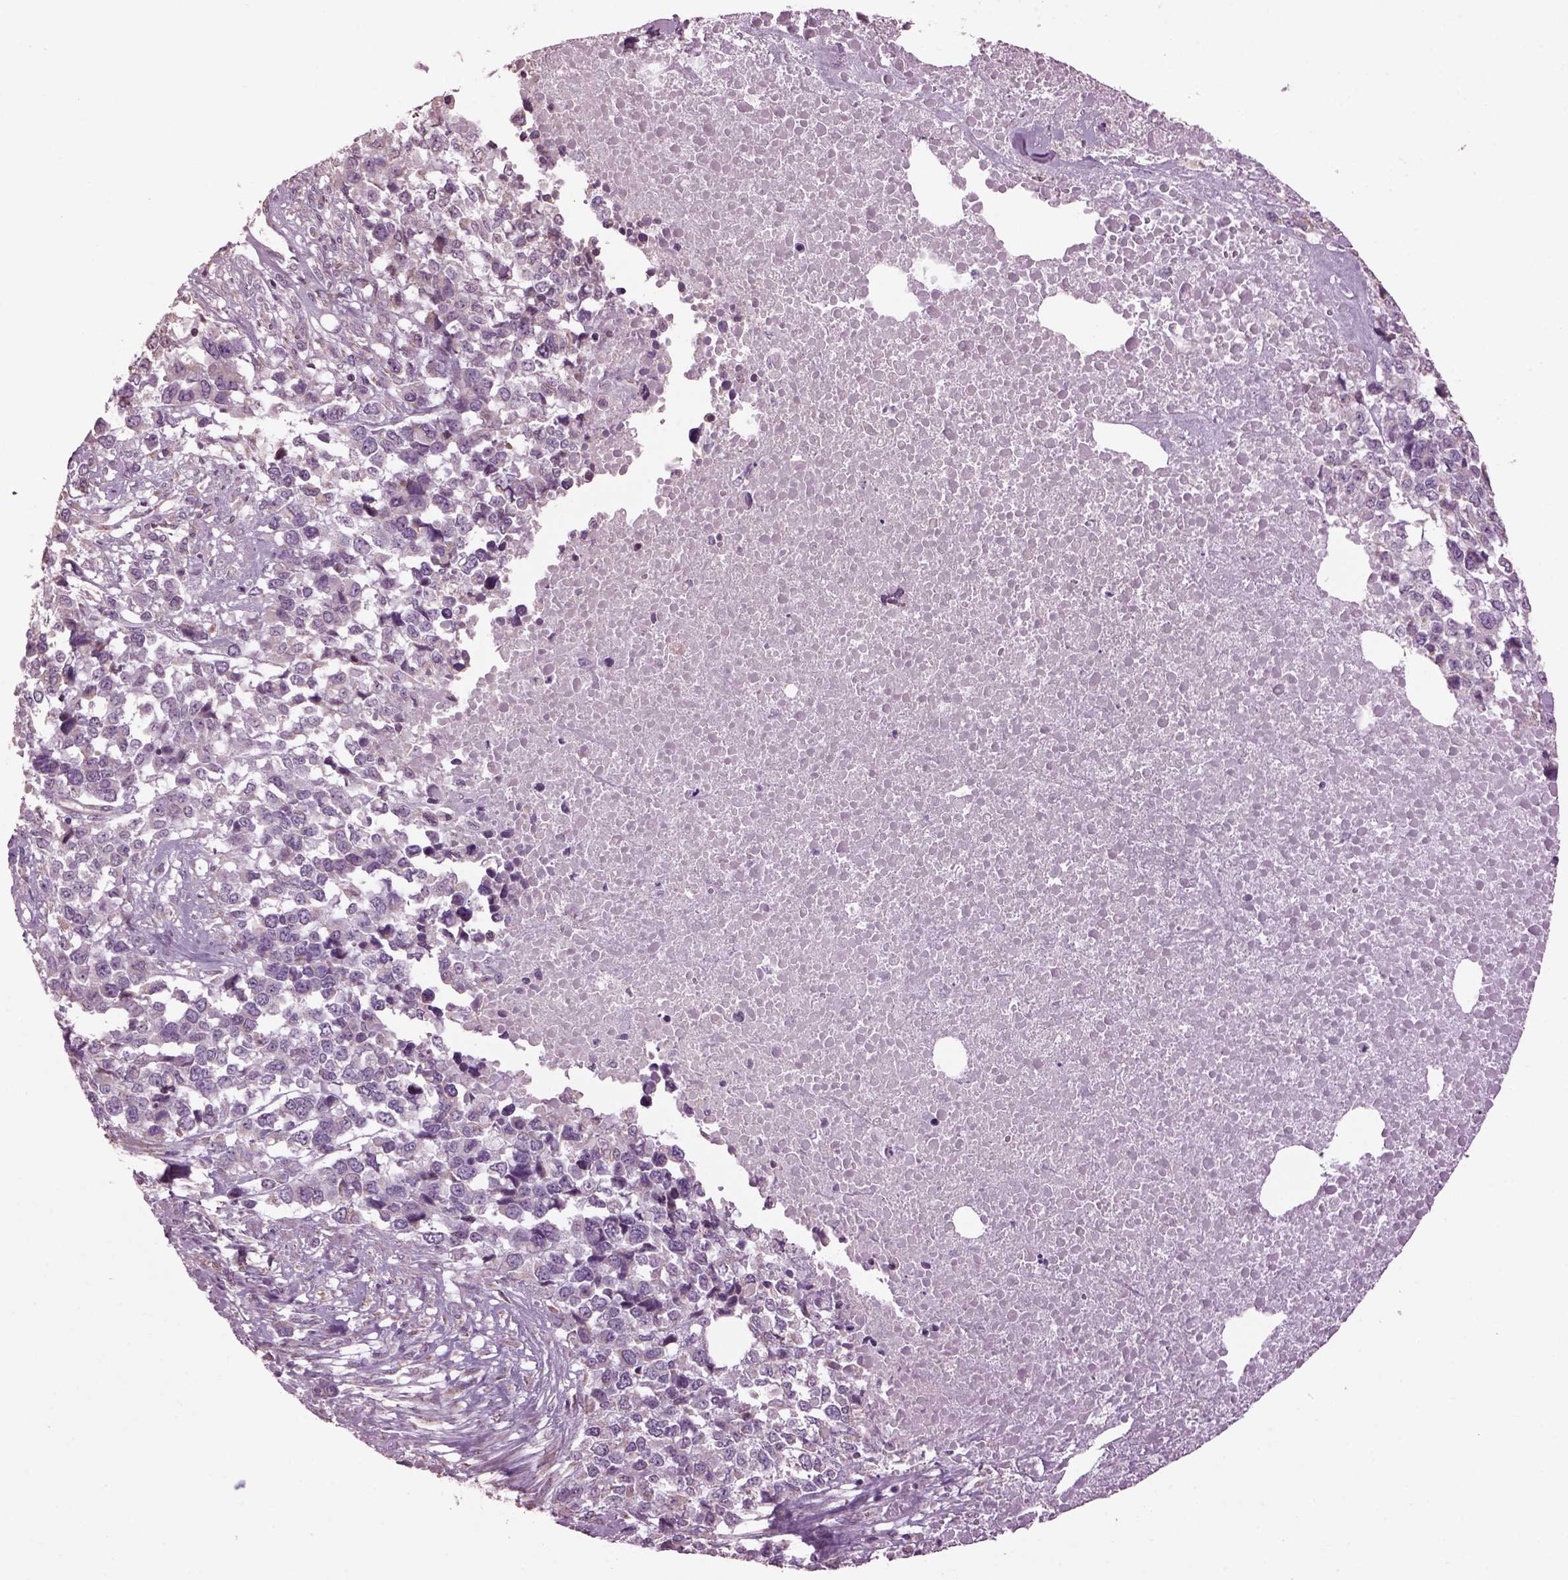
{"staining": {"intensity": "negative", "quantity": "none", "location": "none"}, "tissue": "melanoma", "cell_type": "Tumor cells", "image_type": "cancer", "snomed": [{"axis": "morphology", "description": "Malignant melanoma, Metastatic site"}, {"axis": "topography", "description": "Skin"}], "caption": "There is no significant expression in tumor cells of malignant melanoma (metastatic site).", "gene": "SPATA7", "patient": {"sex": "male", "age": 84}}